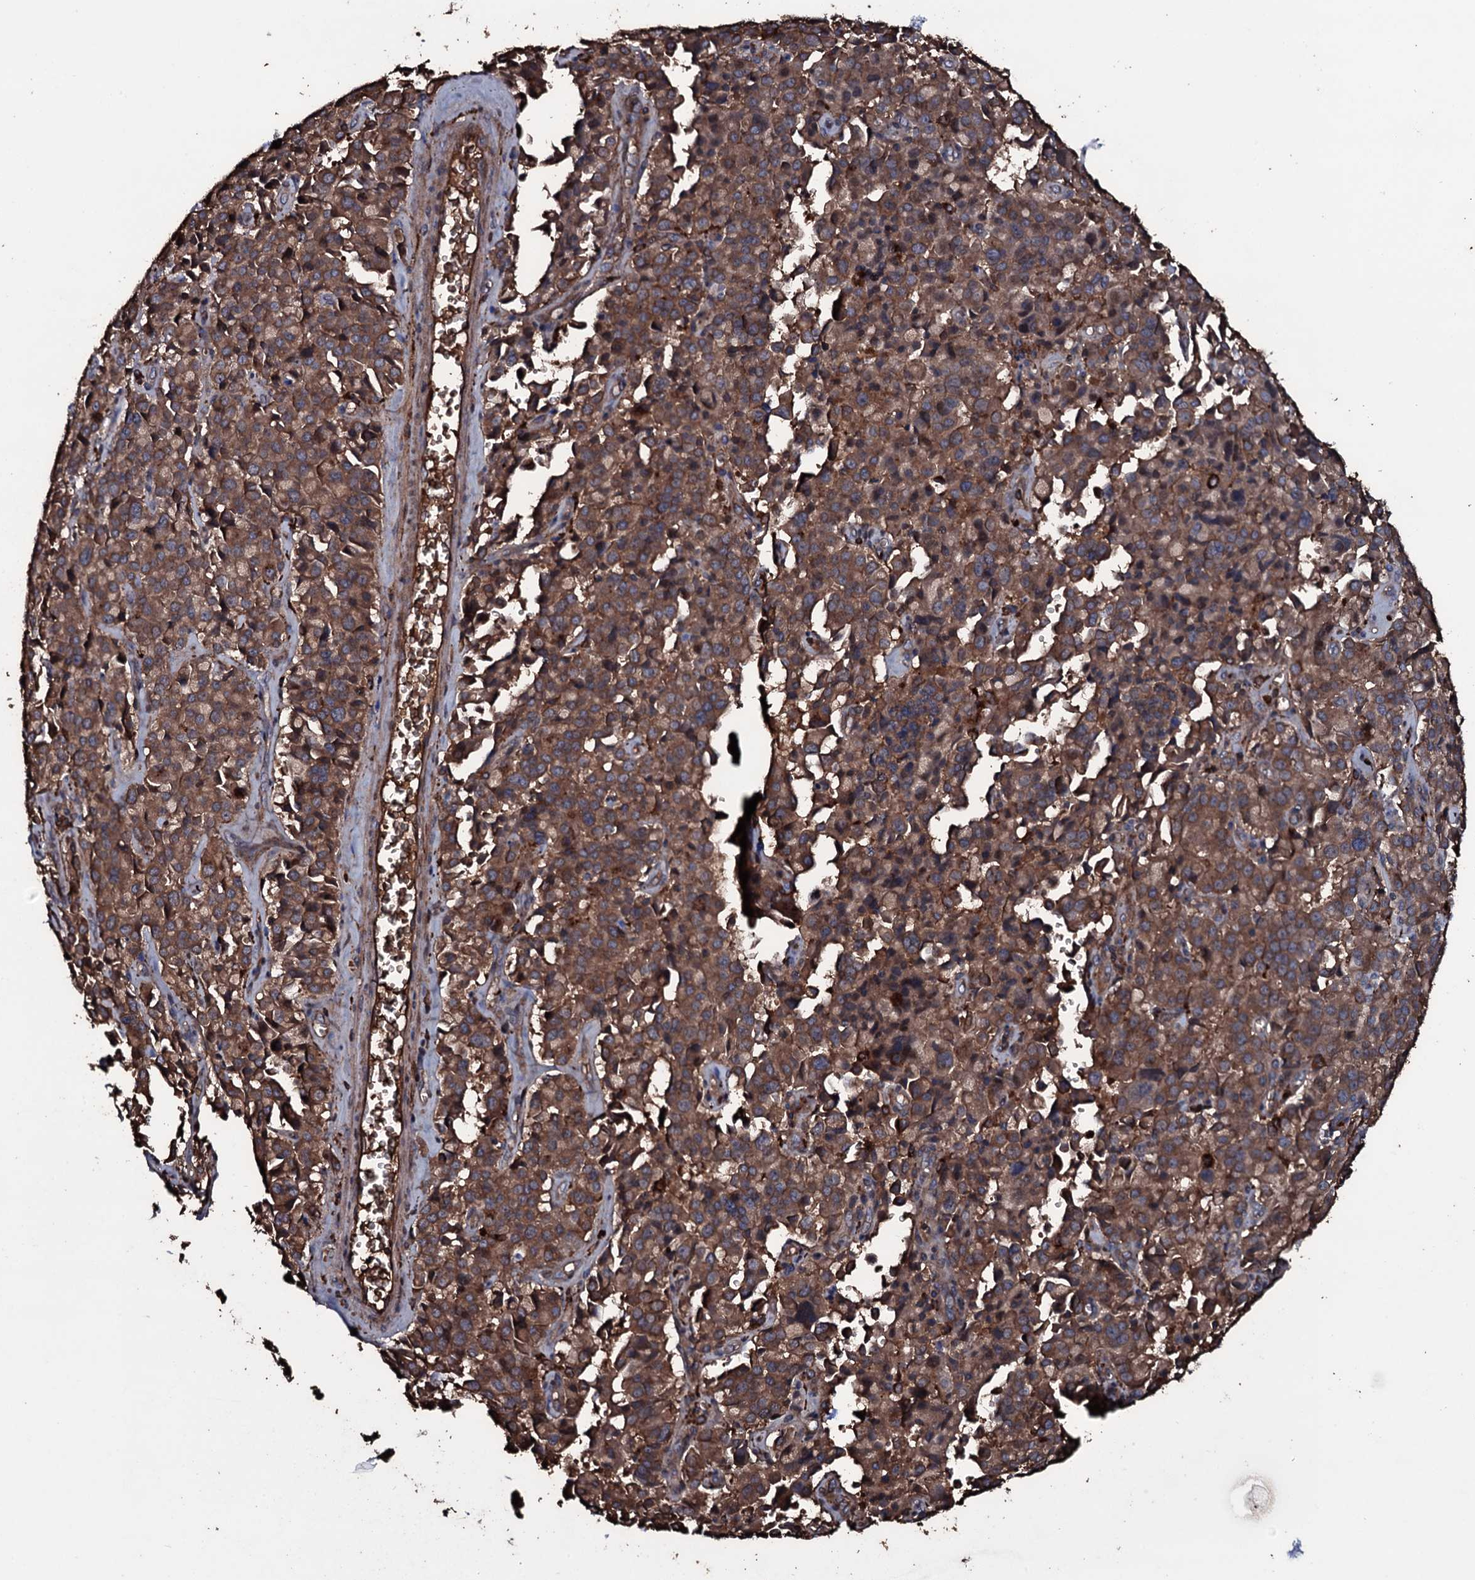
{"staining": {"intensity": "moderate", "quantity": ">75%", "location": "cytoplasmic/membranous"}, "tissue": "pancreatic cancer", "cell_type": "Tumor cells", "image_type": "cancer", "snomed": [{"axis": "morphology", "description": "Adenocarcinoma, NOS"}, {"axis": "topography", "description": "Pancreas"}], "caption": "DAB (3,3'-diaminobenzidine) immunohistochemical staining of pancreatic cancer shows moderate cytoplasmic/membranous protein expression in about >75% of tumor cells.", "gene": "ZSWIM8", "patient": {"sex": "male", "age": 65}}